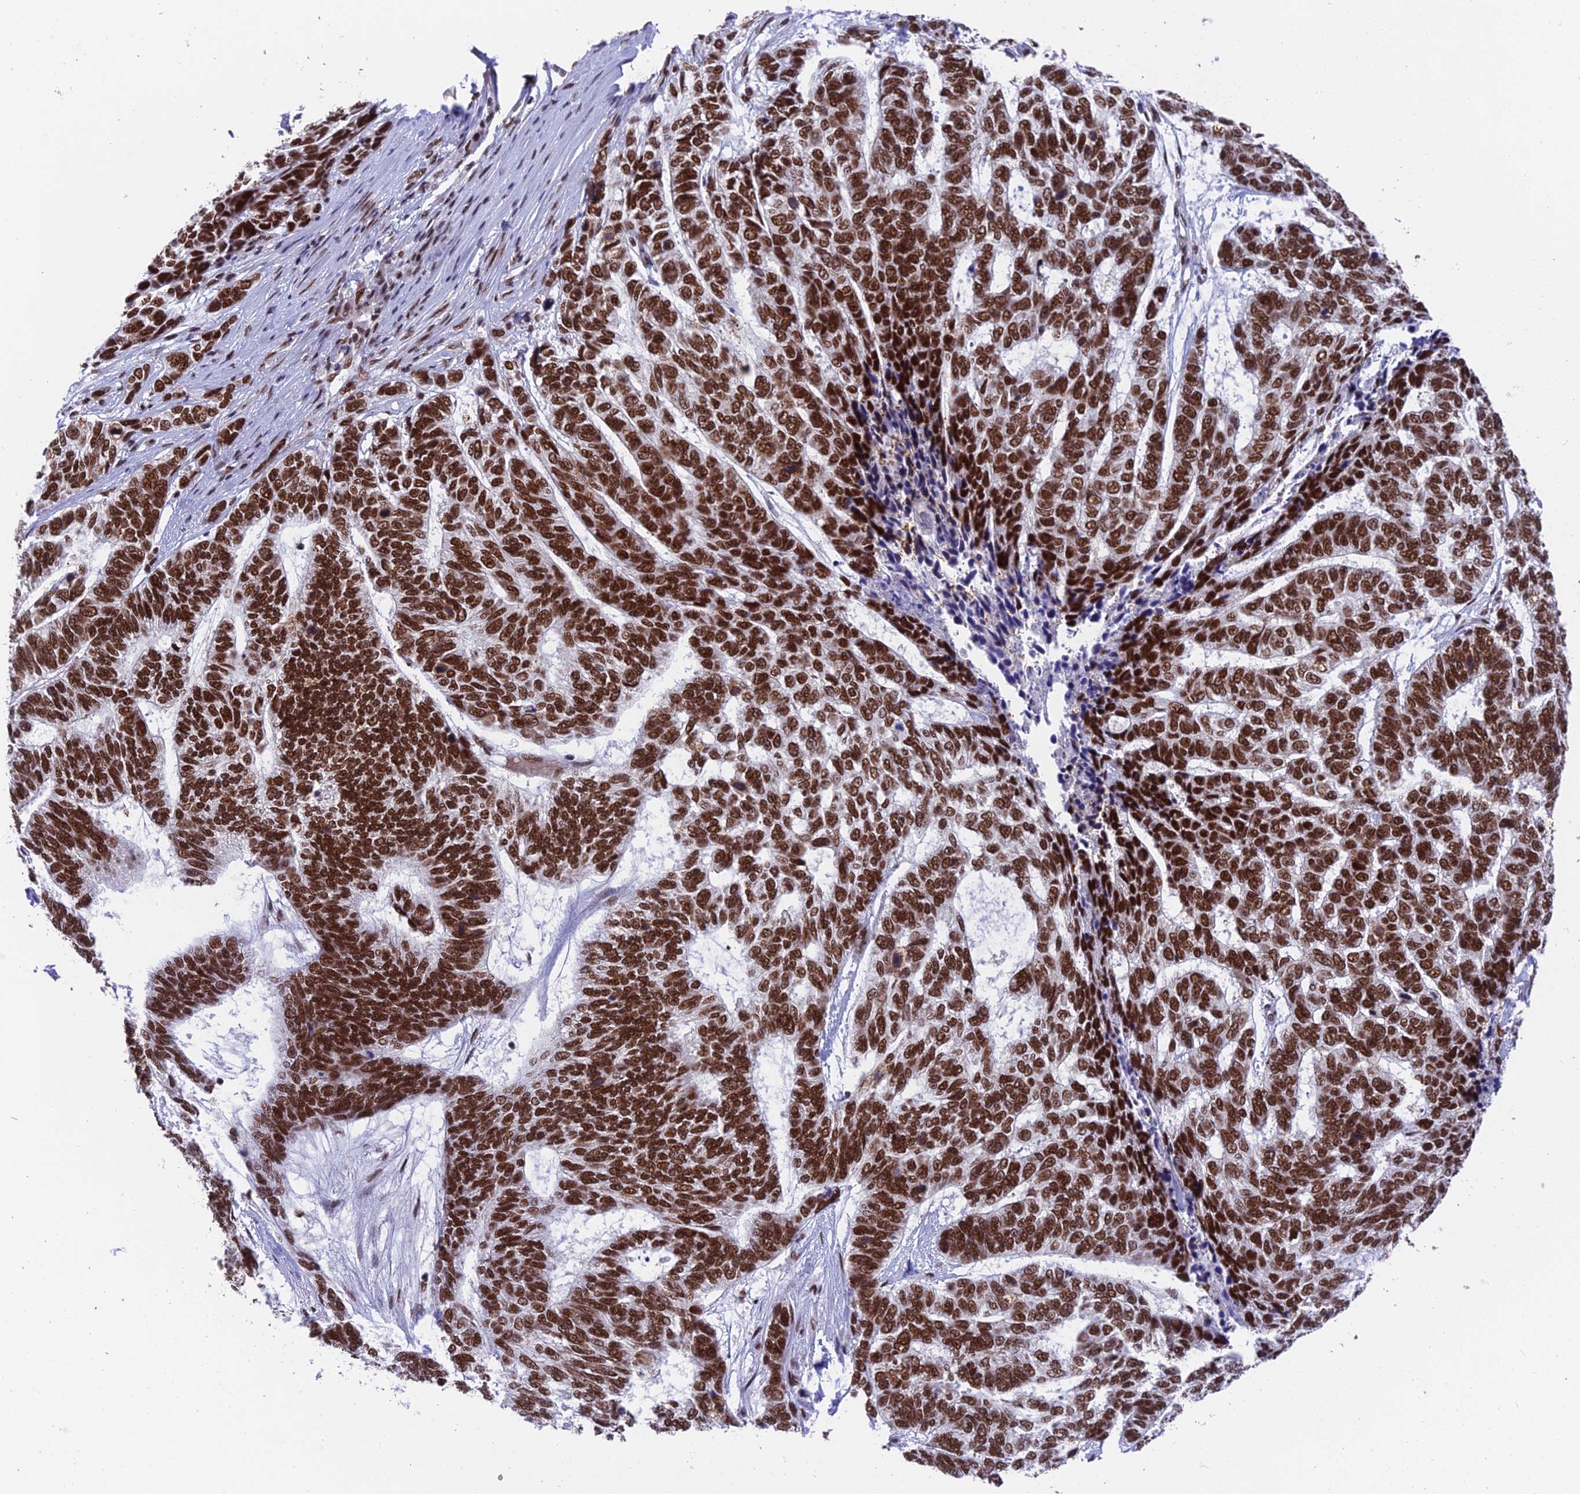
{"staining": {"intensity": "strong", "quantity": ">75%", "location": "nuclear"}, "tissue": "skin cancer", "cell_type": "Tumor cells", "image_type": "cancer", "snomed": [{"axis": "morphology", "description": "Basal cell carcinoma"}, {"axis": "topography", "description": "Skin"}], "caption": "This is an image of immunohistochemistry staining of skin basal cell carcinoma, which shows strong expression in the nuclear of tumor cells.", "gene": "EEF1AKMT3", "patient": {"sex": "female", "age": 65}}